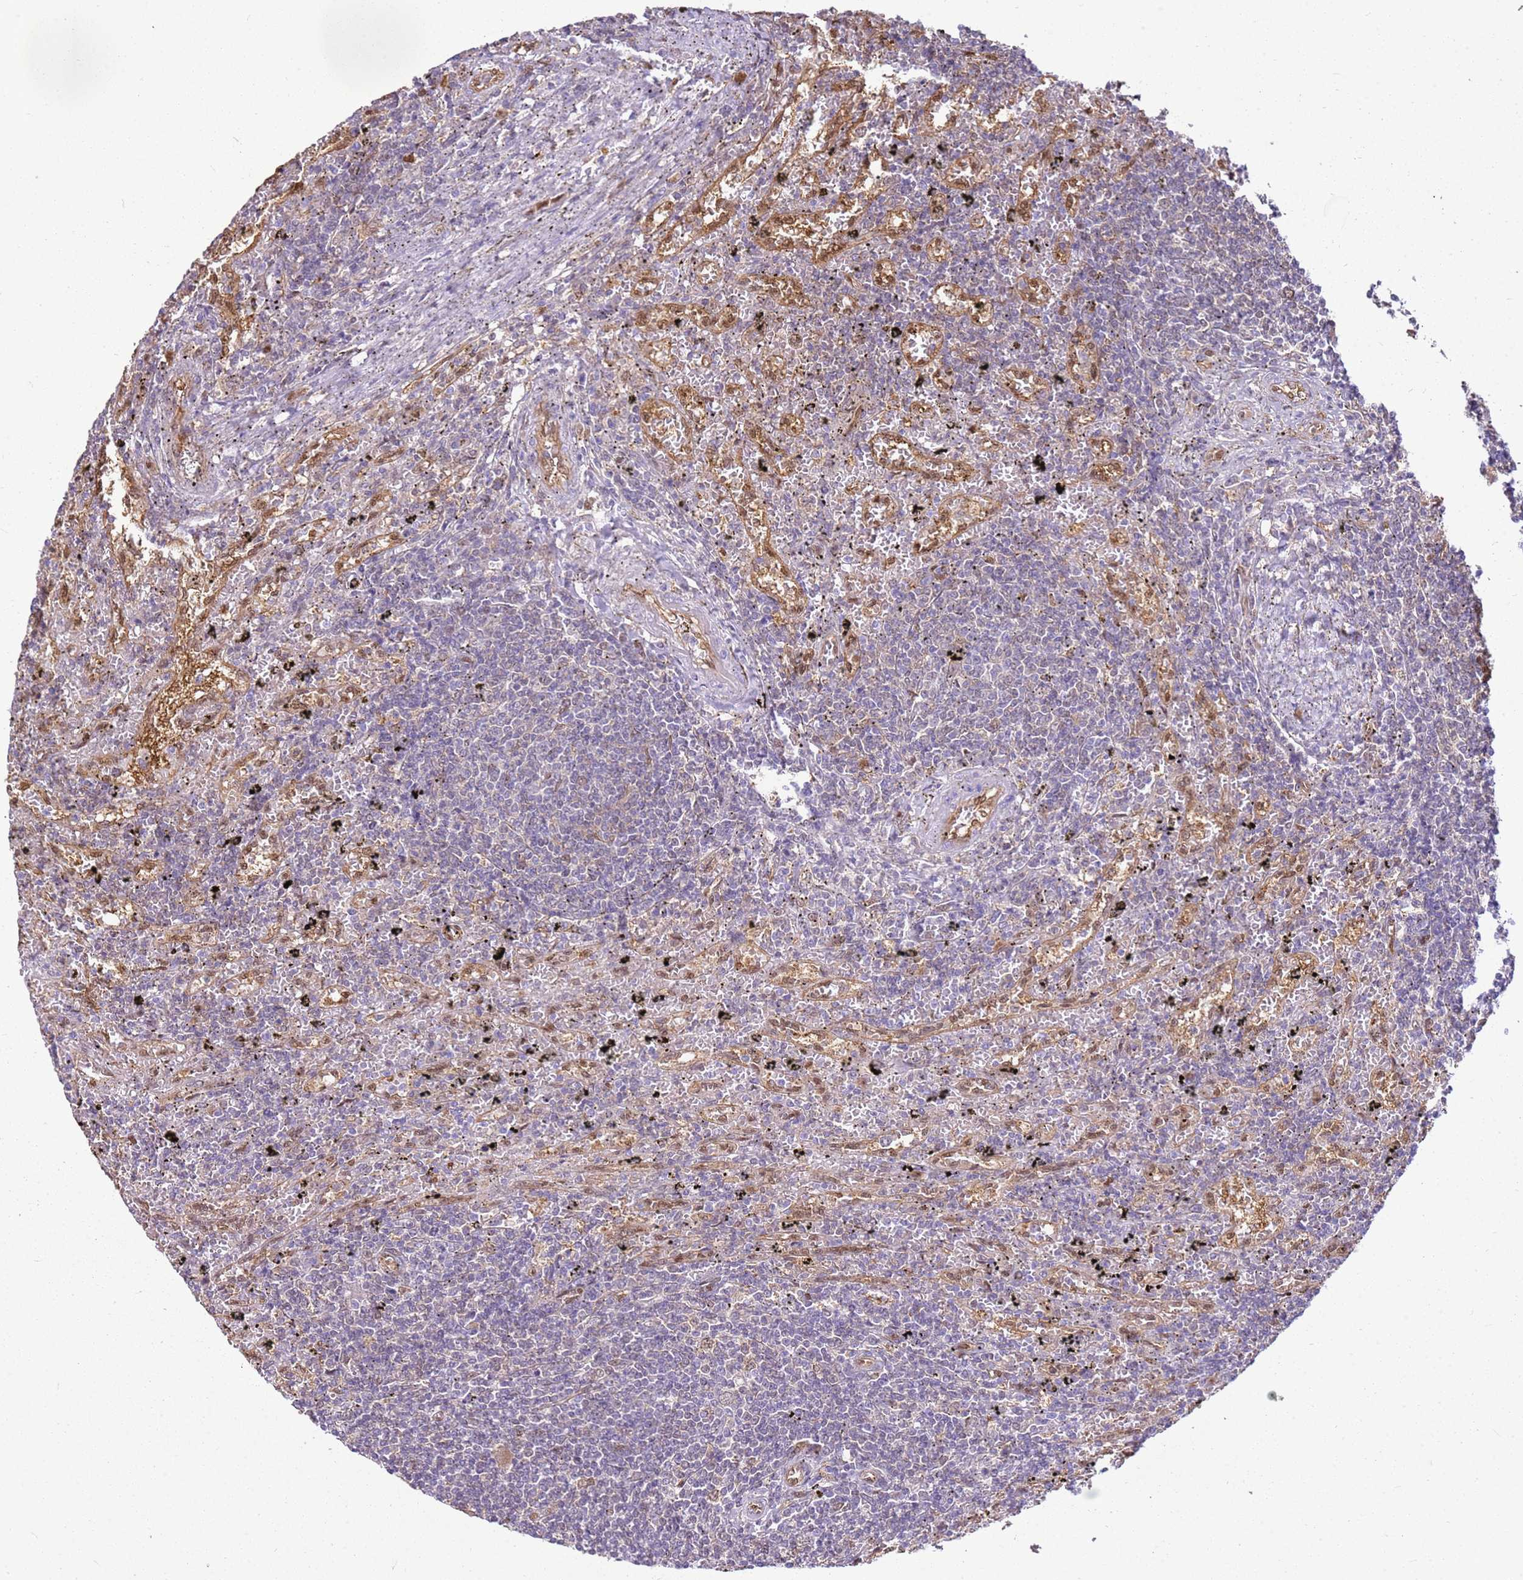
{"staining": {"intensity": "weak", "quantity": "<25%", "location": "cytoplasmic/membranous"}, "tissue": "lymphoma", "cell_type": "Tumor cells", "image_type": "cancer", "snomed": [{"axis": "morphology", "description": "Malignant lymphoma, non-Hodgkin's type, Low grade"}, {"axis": "topography", "description": "Spleen"}], "caption": "High magnification brightfield microscopy of low-grade malignant lymphoma, non-Hodgkin's type stained with DAB (brown) and counterstained with hematoxylin (blue): tumor cells show no significant expression.", "gene": "YWHAE", "patient": {"sex": "male", "age": 76}}